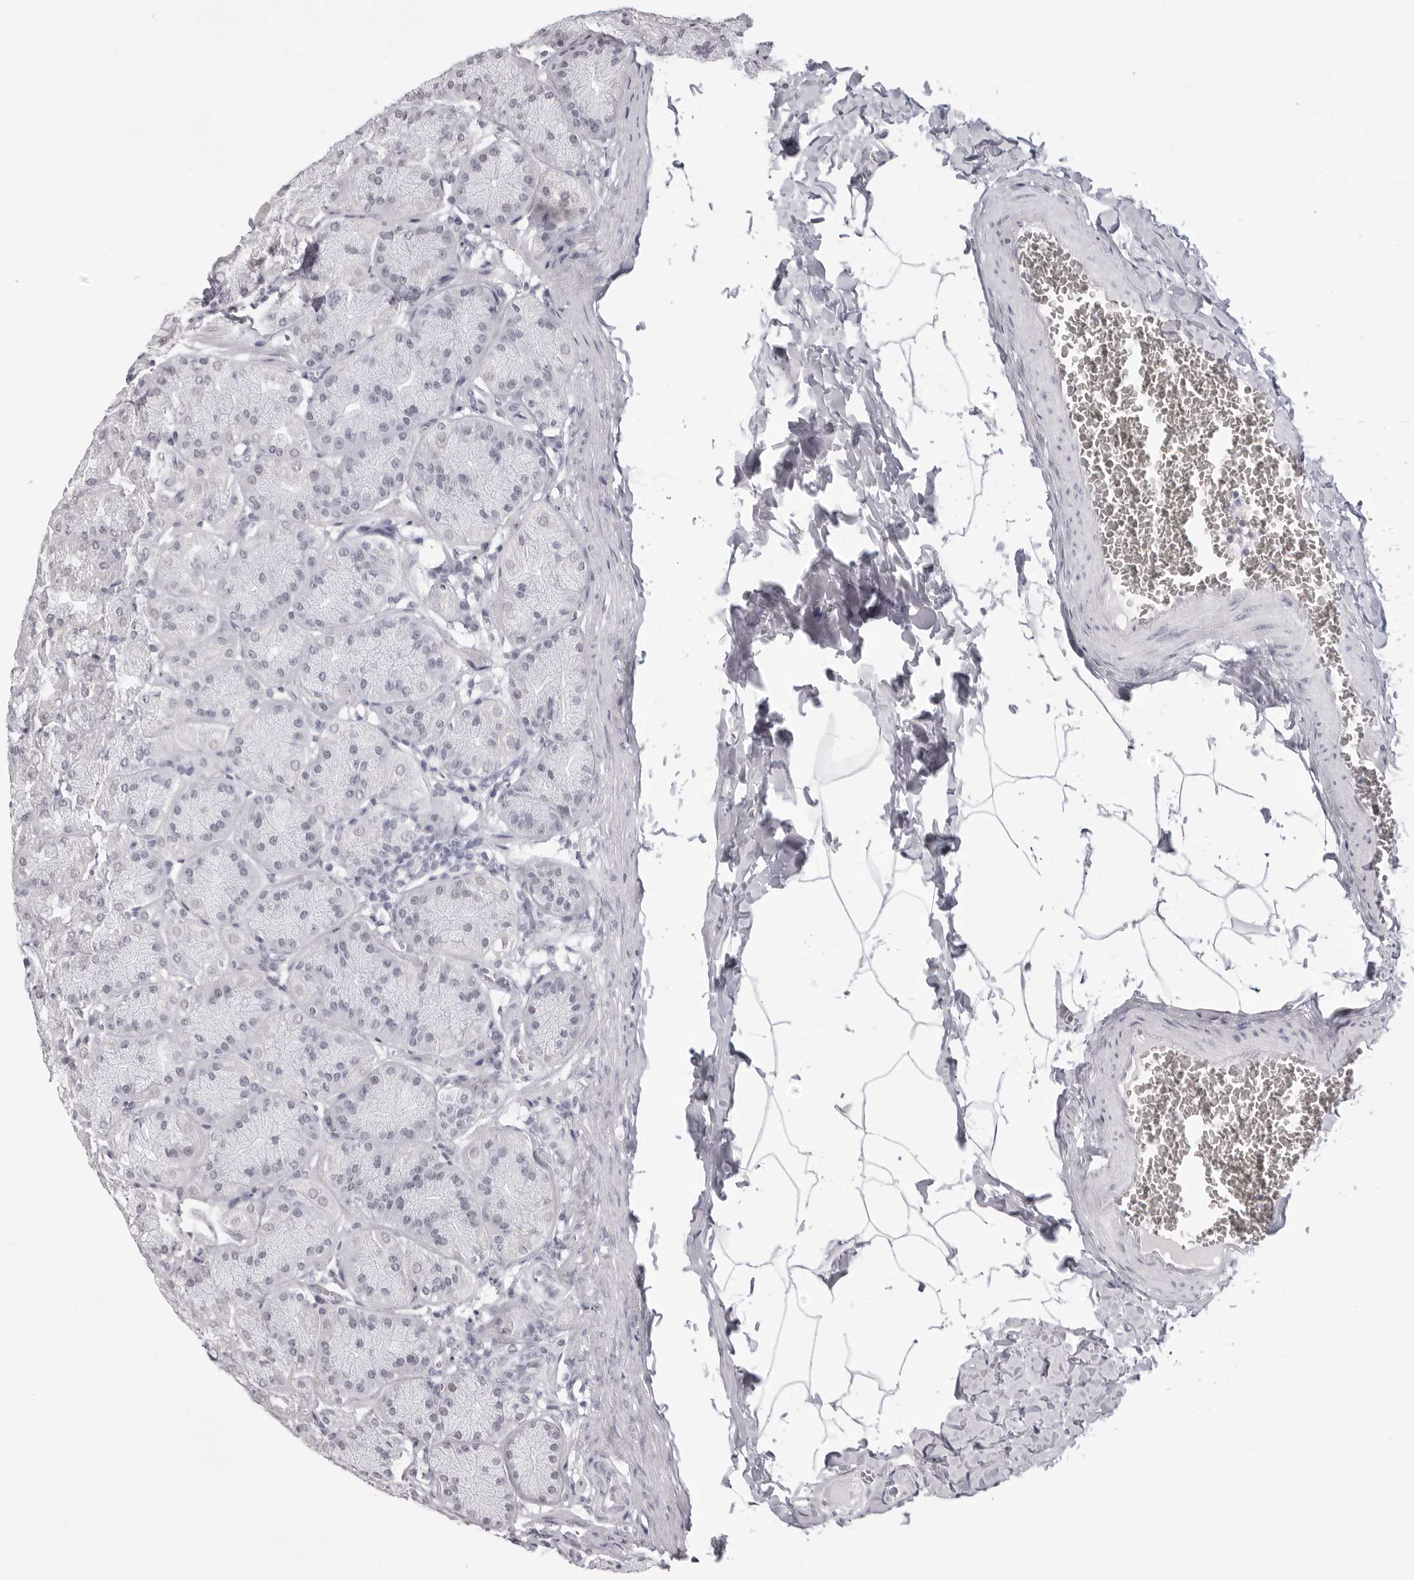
{"staining": {"intensity": "weak", "quantity": "<25%", "location": "nuclear"}, "tissue": "stomach", "cell_type": "Glandular cells", "image_type": "normal", "snomed": [{"axis": "morphology", "description": "Normal tissue, NOS"}, {"axis": "topography", "description": "Stomach"}], "caption": "An image of stomach stained for a protein demonstrates no brown staining in glandular cells.", "gene": "PHF3", "patient": {"sex": "male", "age": 42}}